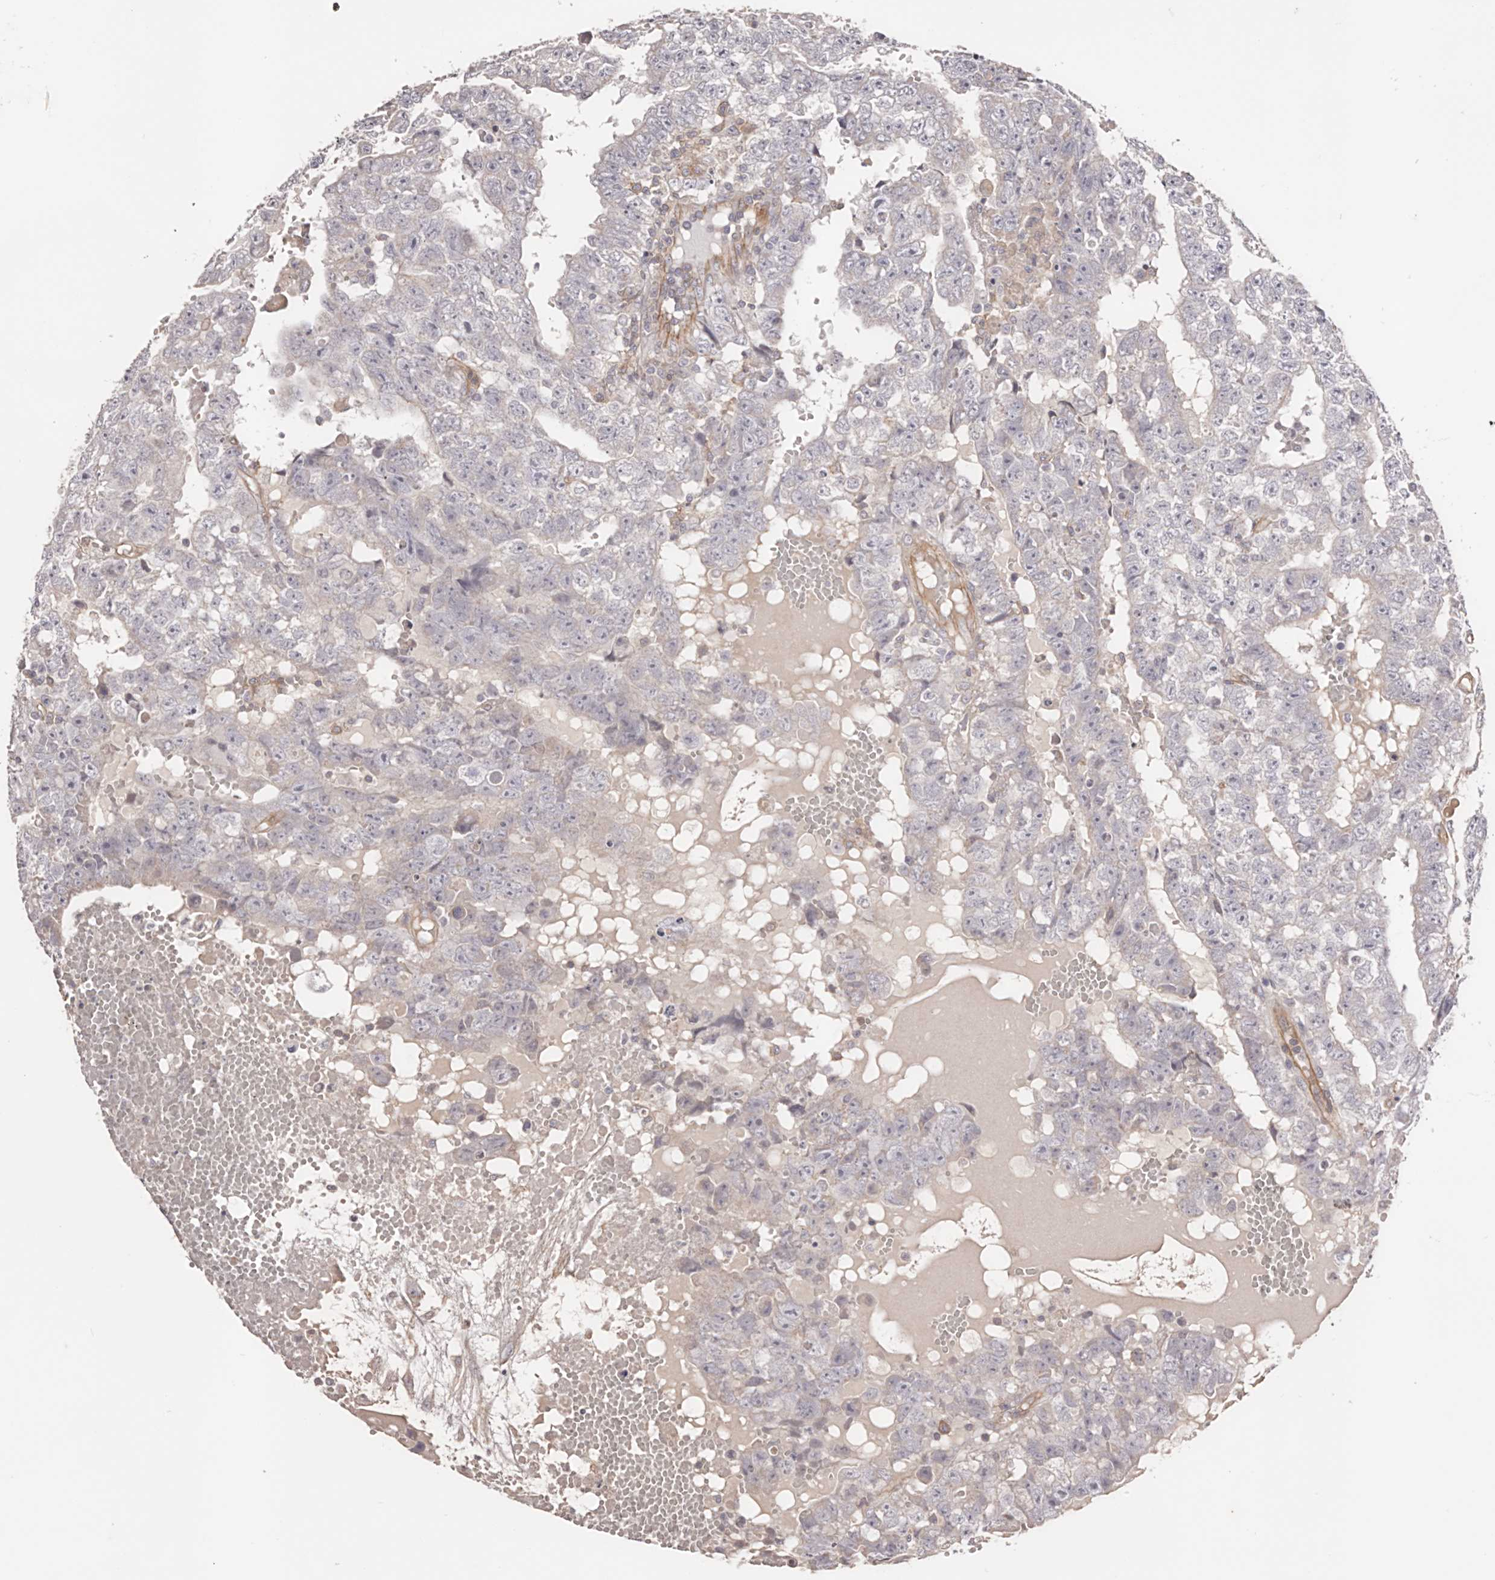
{"staining": {"intensity": "negative", "quantity": "none", "location": "none"}, "tissue": "testis cancer", "cell_type": "Tumor cells", "image_type": "cancer", "snomed": [{"axis": "morphology", "description": "Carcinoma, Embryonal, NOS"}, {"axis": "topography", "description": "Testis"}], "caption": "This is an immunohistochemistry histopathology image of testis cancer. There is no staining in tumor cells.", "gene": "DMRT2", "patient": {"sex": "male", "age": 25}}